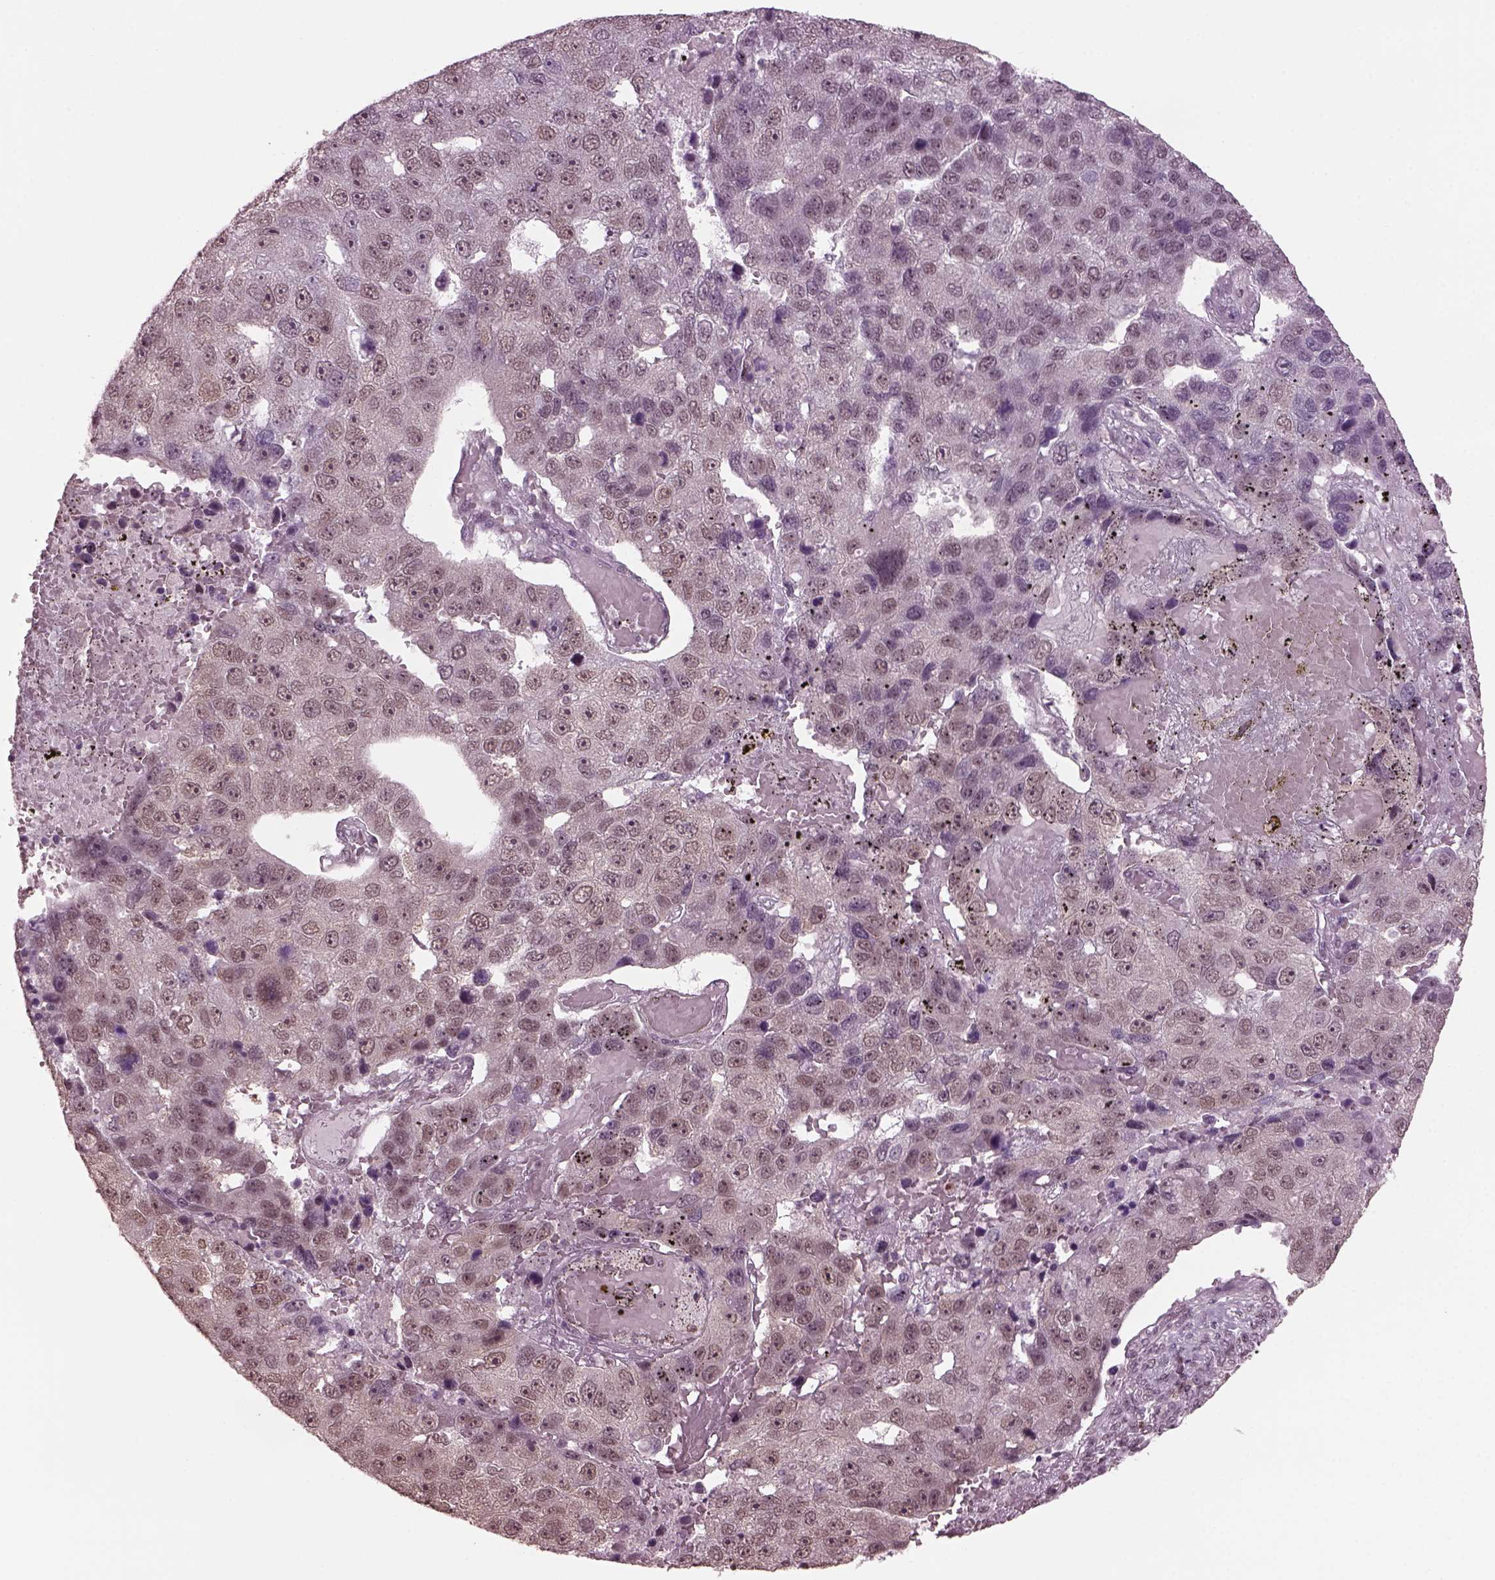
{"staining": {"intensity": "negative", "quantity": "none", "location": "none"}, "tissue": "pancreatic cancer", "cell_type": "Tumor cells", "image_type": "cancer", "snomed": [{"axis": "morphology", "description": "Adenocarcinoma, NOS"}, {"axis": "topography", "description": "Pancreas"}], "caption": "This image is of pancreatic adenocarcinoma stained with IHC to label a protein in brown with the nuclei are counter-stained blue. There is no expression in tumor cells. (DAB (3,3'-diaminobenzidine) immunohistochemistry (IHC) with hematoxylin counter stain).", "gene": "RUVBL2", "patient": {"sex": "female", "age": 61}}